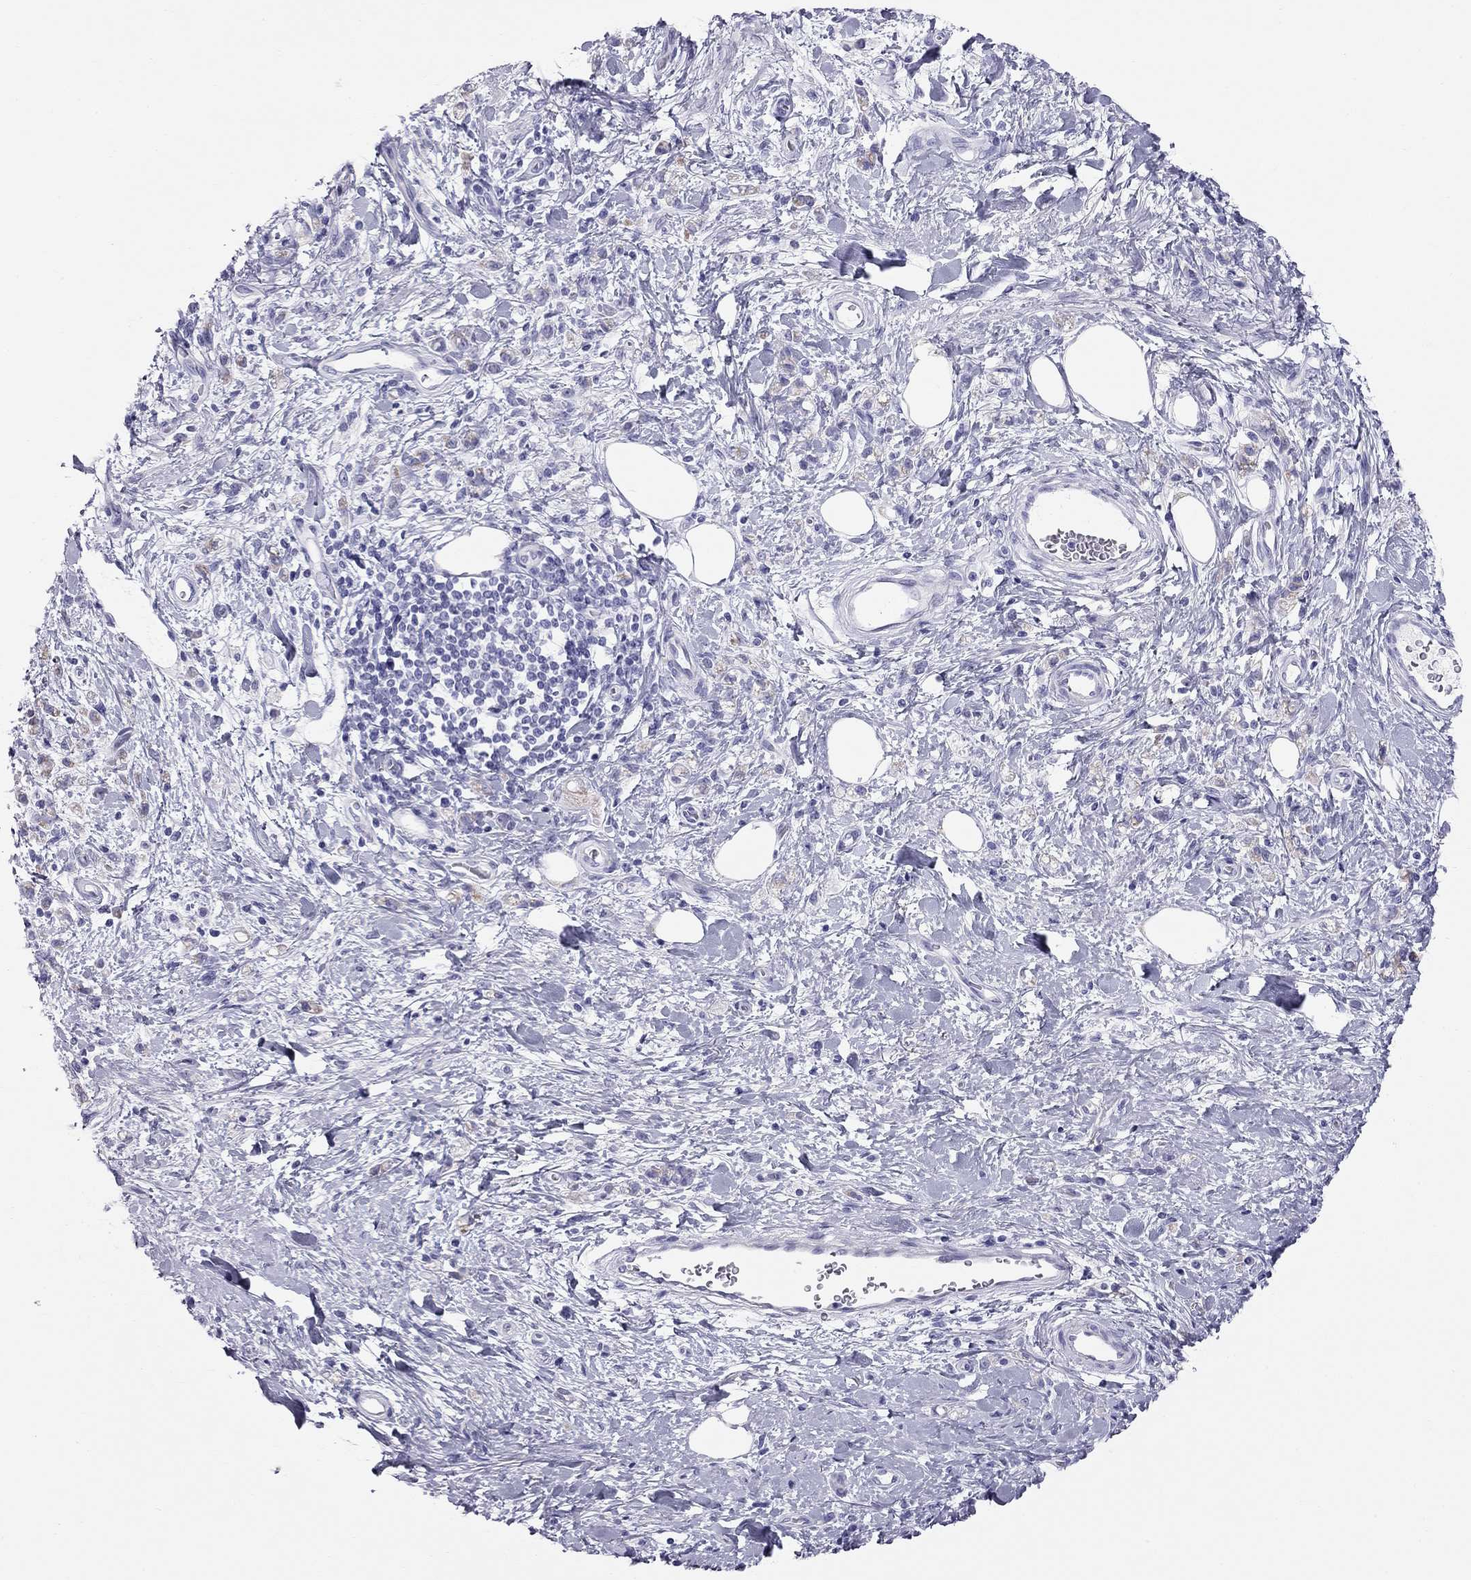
{"staining": {"intensity": "negative", "quantity": "none", "location": "none"}, "tissue": "stomach cancer", "cell_type": "Tumor cells", "image_type": "cancer", "snomed": [{"axis": "morphology", "description": "Adenocarcinoma, NOS"}, {"axis": "topography", "description": "Stomach"}], "caption": "Human stomach cancer stained for a protein using immunohistochemistry demonstrates no positivity in tumor cells.", "gene": "TRPM3", "patient": {"sex": "male", "age": 77}}